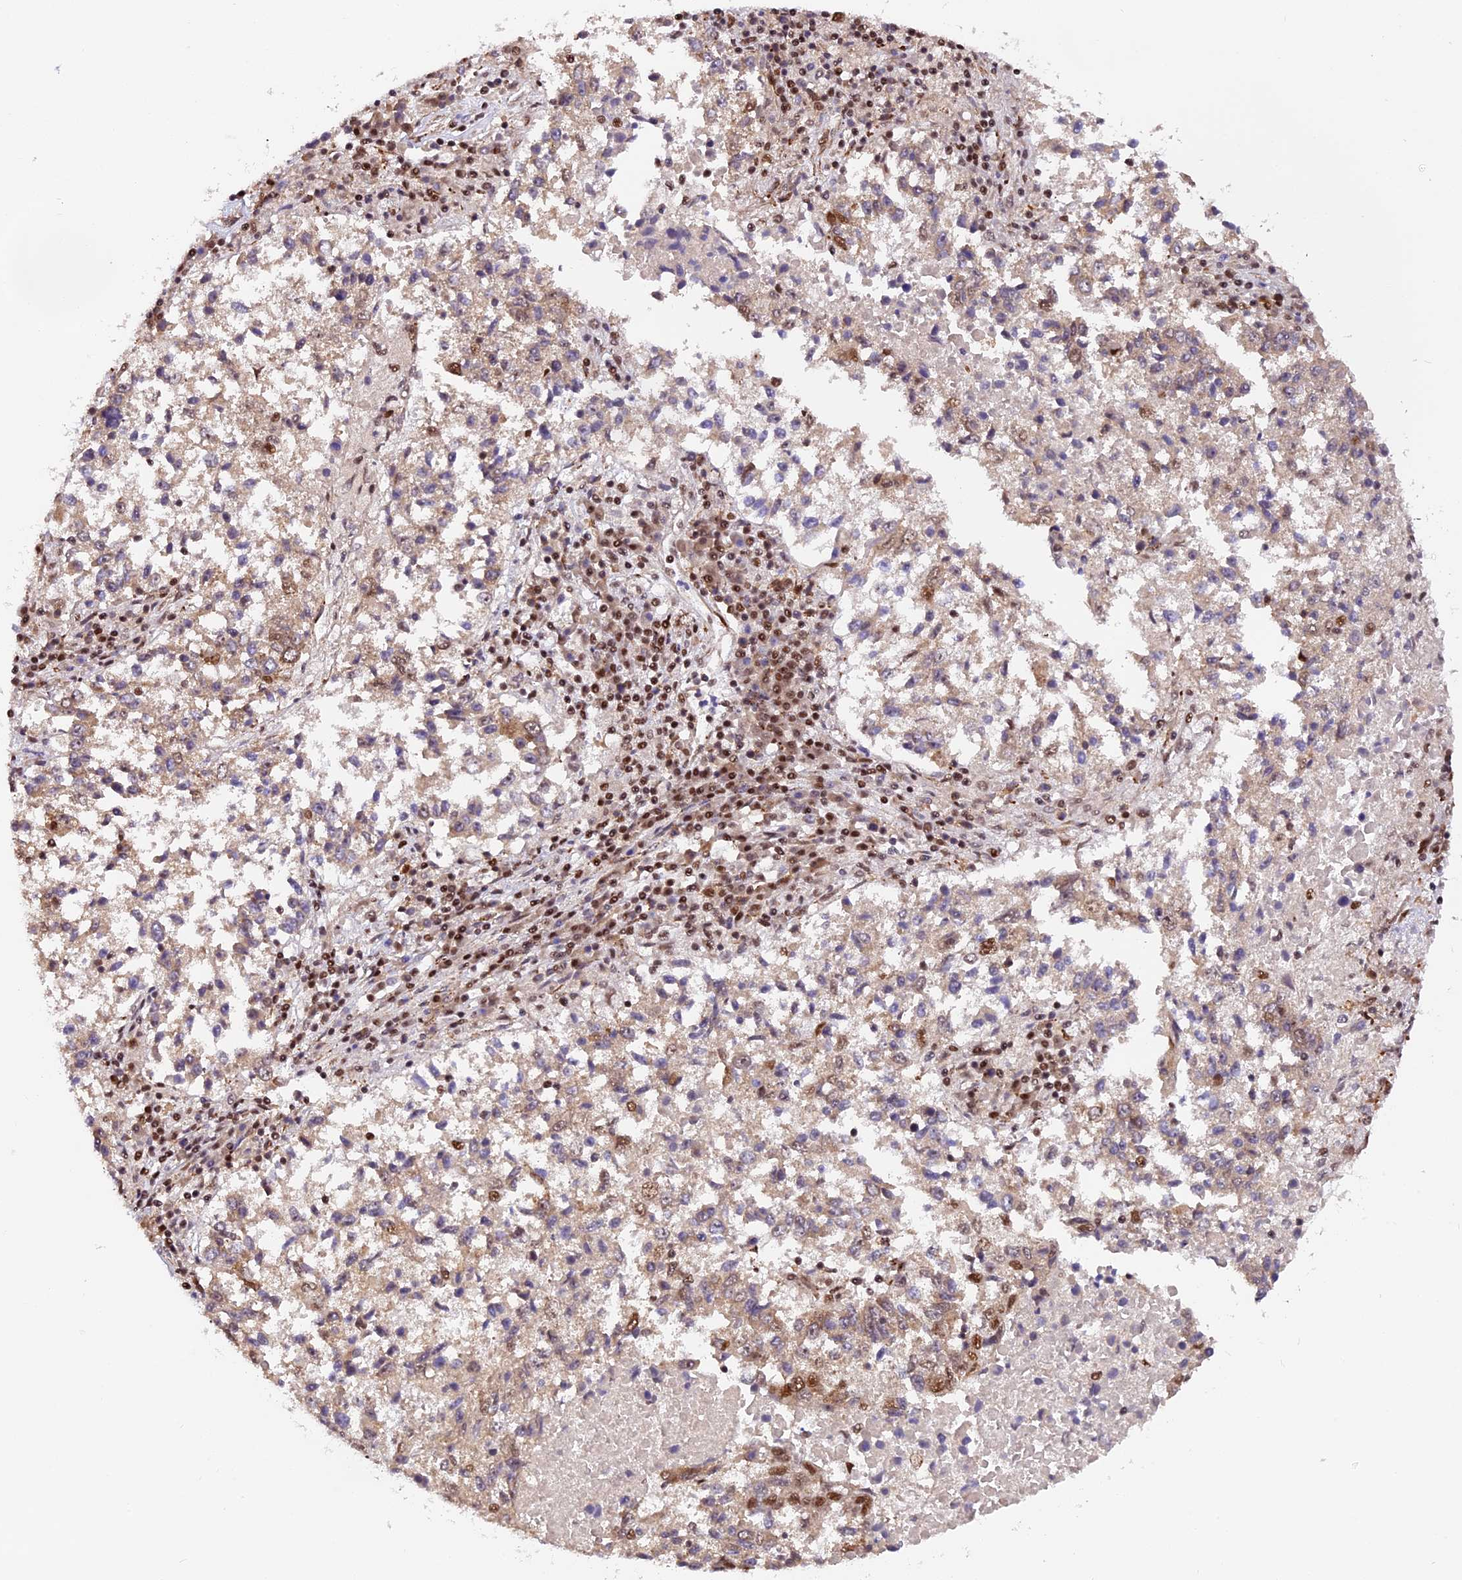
{"staining": {"intensity": "moderate", "quantity": "25%-75%", "location": "cytoplasmic/membranous,nuclear"}, "tissue": "lung cancer", "cell_type": "Tumor cells", "image_type": "cancer", "snomed": [{"axis": "morphology", "description": "Squamous cell carcinoma, NOS"}, {"axis": "topography", "description": "Lung"}], "caption": "Immunohistochemistry (IHC) of lung cancer (squamous cell carcinoma) displays medium levels of moderate cytoplasmic/membranous and nuclear positivity in approximately 25%-75% of tumor cells.", "gene": "RAMAC", "patient": {"sex": "male", "age": 73}}